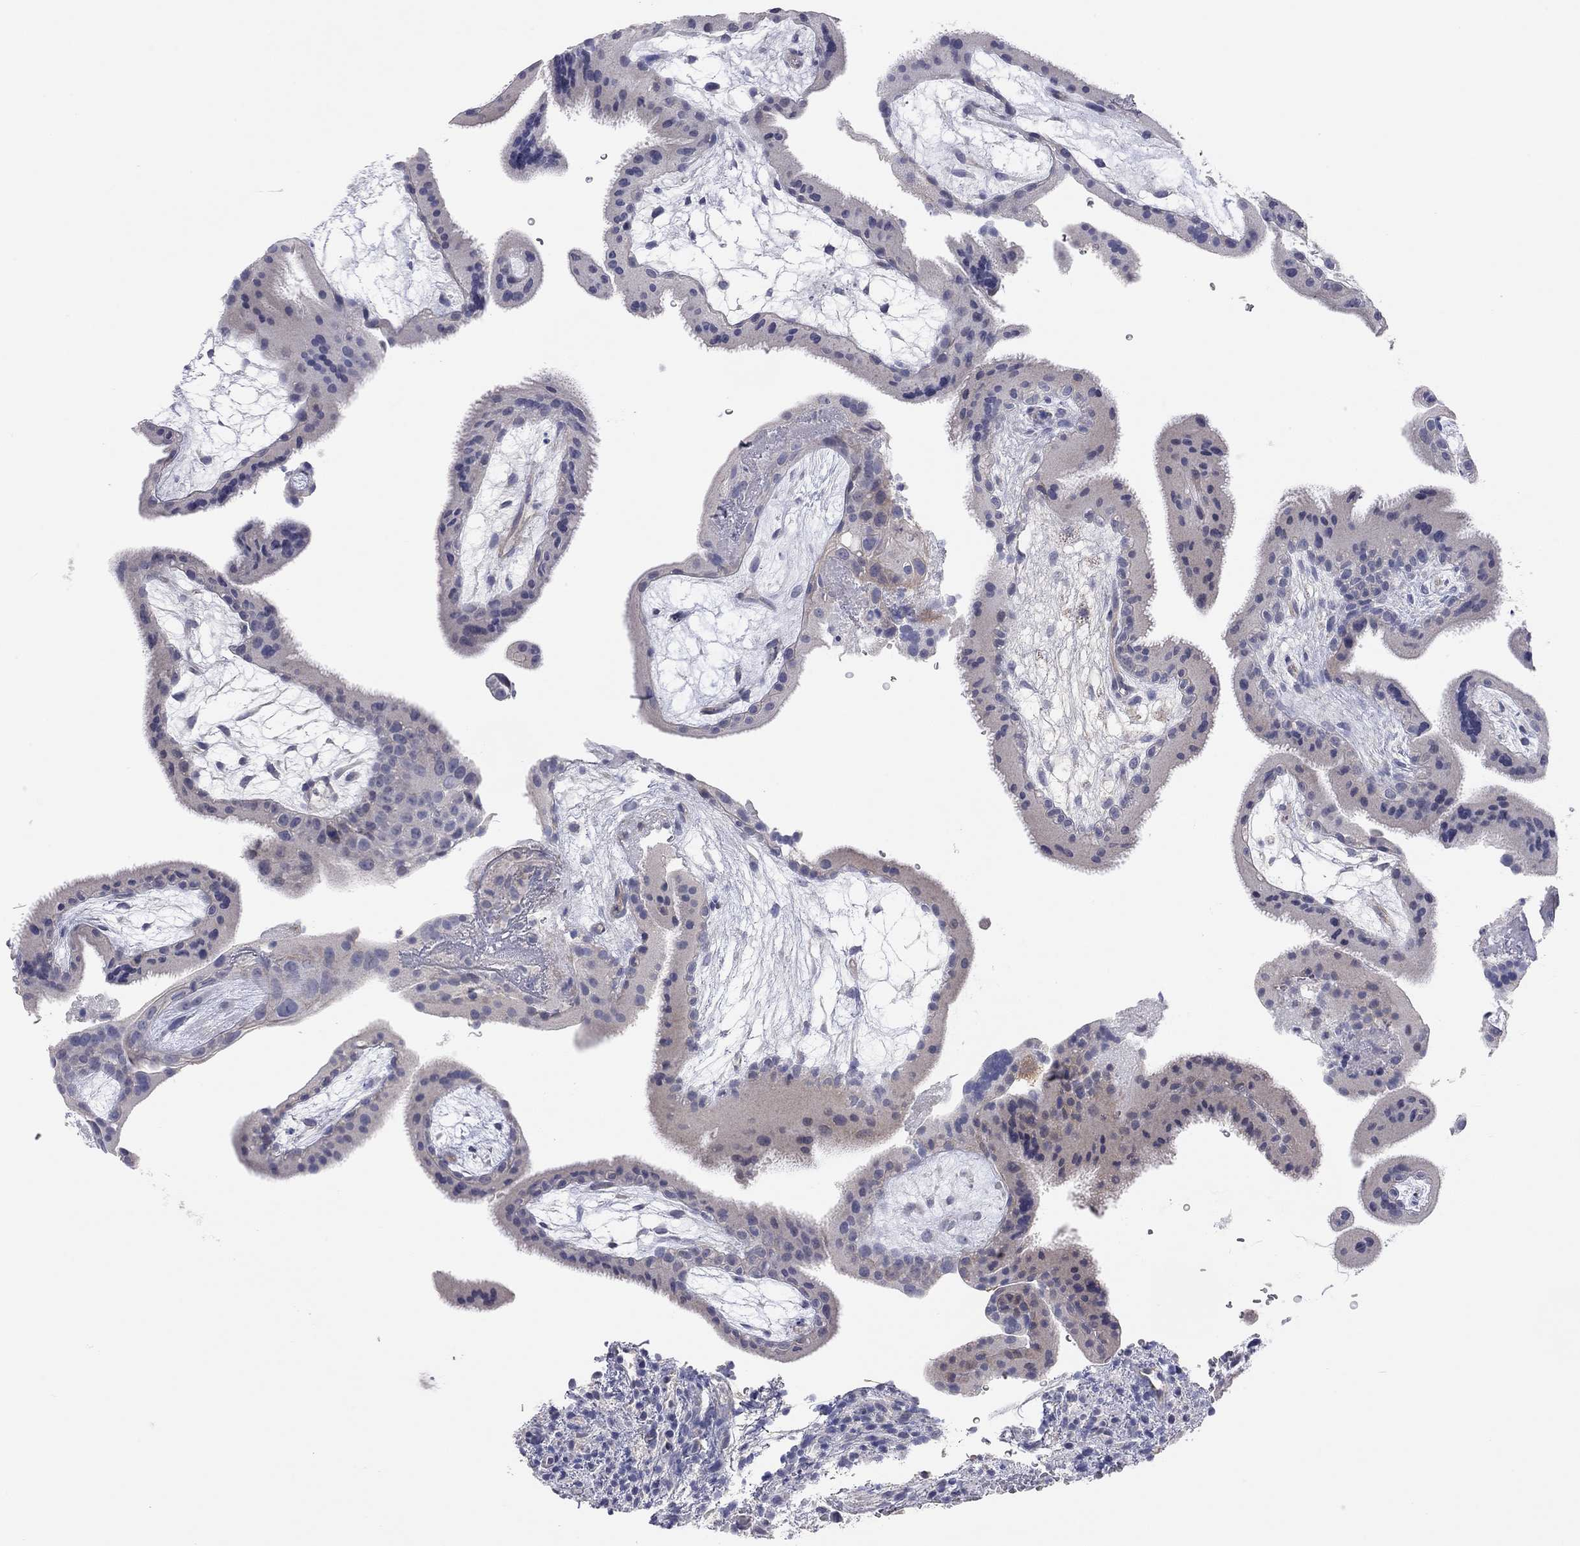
{"staining": {"intensity": "negative", "quantity": "none", "location": "none"}, "tissue": "placenta", "cell_type": "Decidual cells", "image_type": "normal", "snomed": [{"axis": "morphology", "description": "Normal tissue, NOS"}, {"axis": "topography", "description": "Placenta"}], "caption": "Image shows no protein positivity in decidual cells of unremarkable placenta. (IHC, brightfield microscopy, high magnification).", "gene": "KCNB1", "patient": {"sex": "female", "age": 19}}